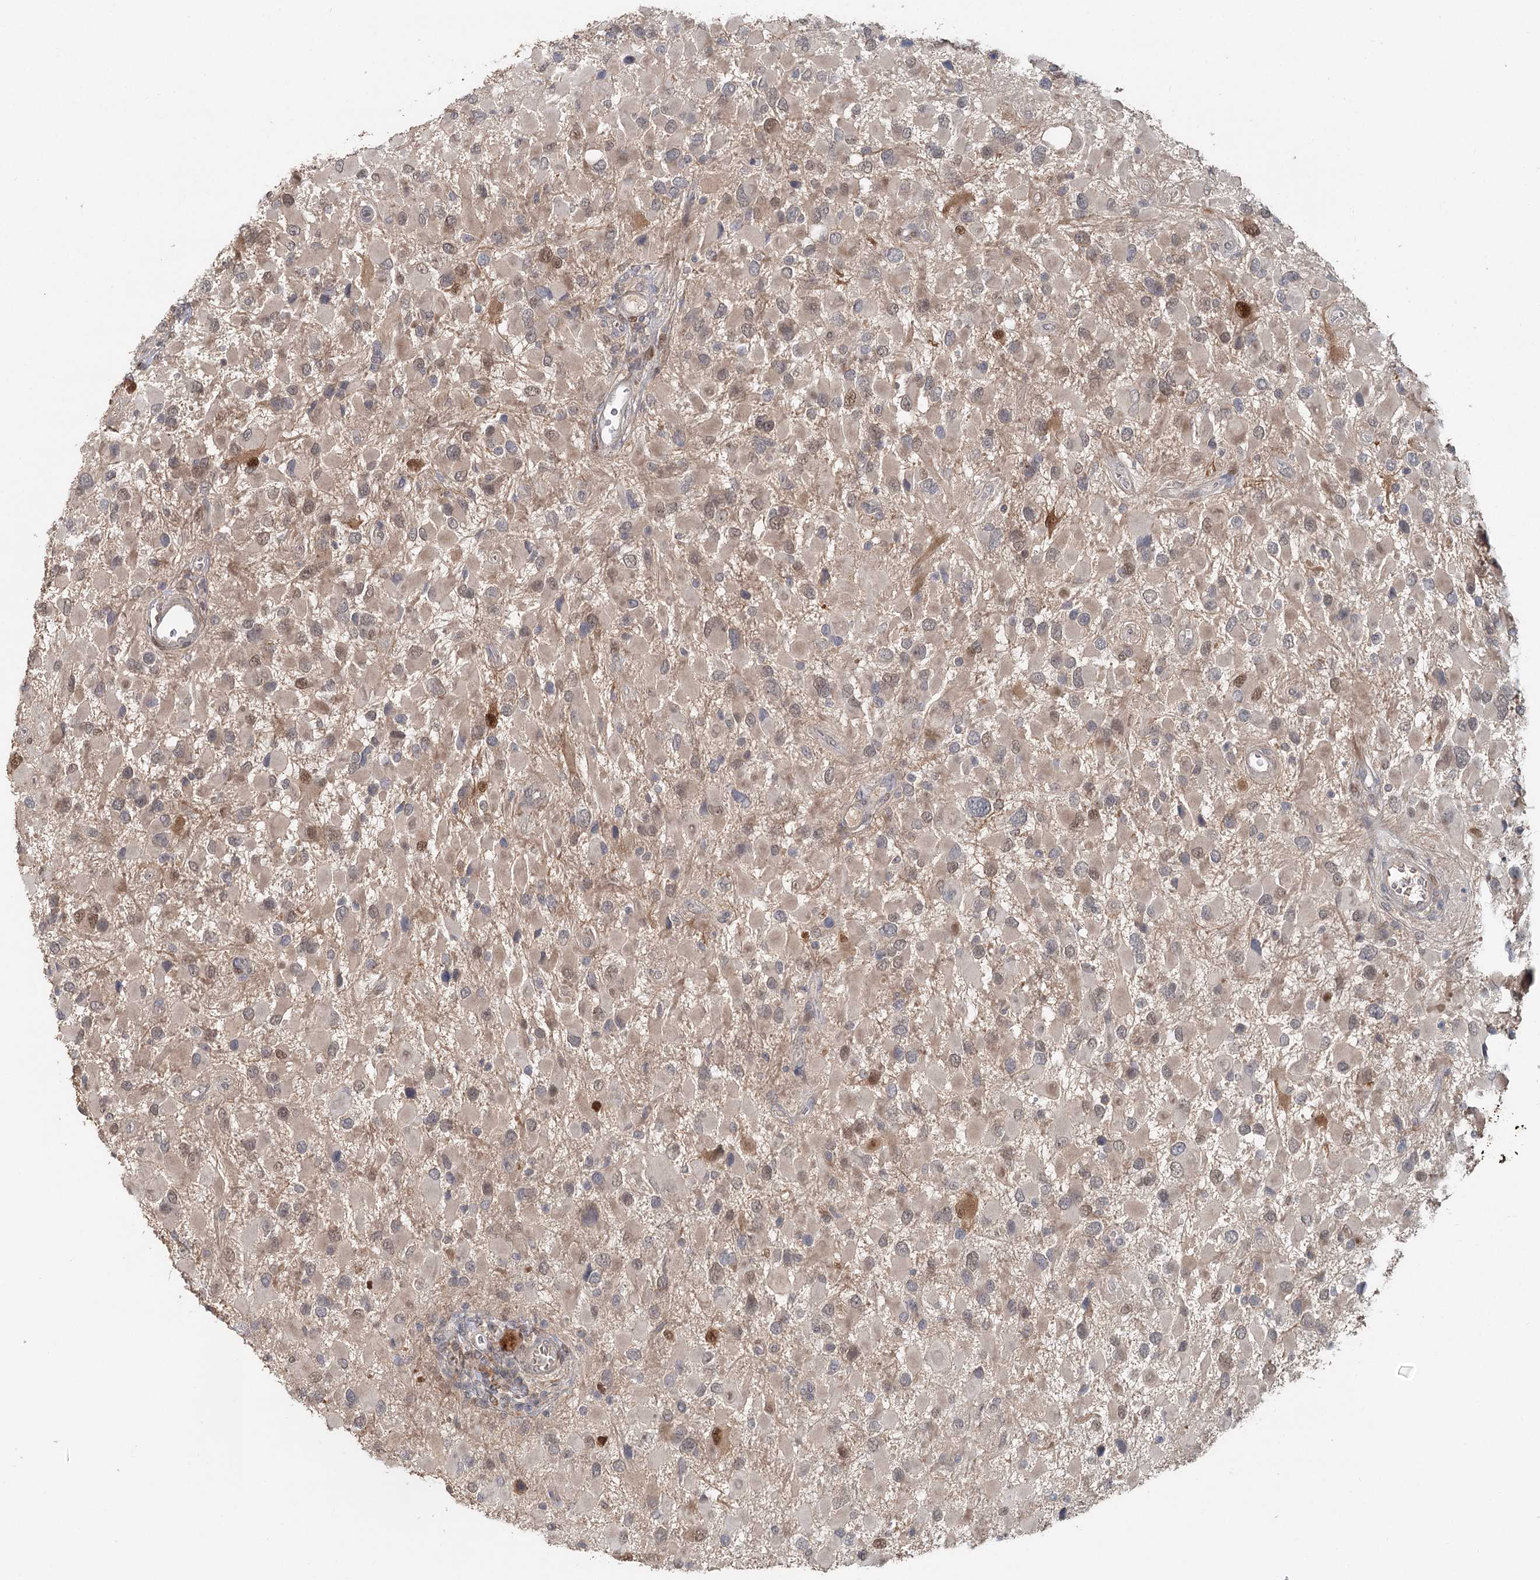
{"staining": {"intensity": "weak", "quantity": "25%-75%", "location": "nuclear"}, "tissue": "glioma", "cell_type": "Tumor cells", "image_type": "cancer", "snomed": [{"axis": "morphology", "description": "Glioma, malignant, High grade"}, {"axis": "topography", "description": "Brain"}], "caption": "IHC micrograph of neoplastic tissue: human glioma stained using IHC displays low levels of weak protein expression localized specifically in the nuclear of tumor cells, appearing as a nuclear brown color.", "gene": "ADK", "patient": {"sex": "male", "age": 53}}